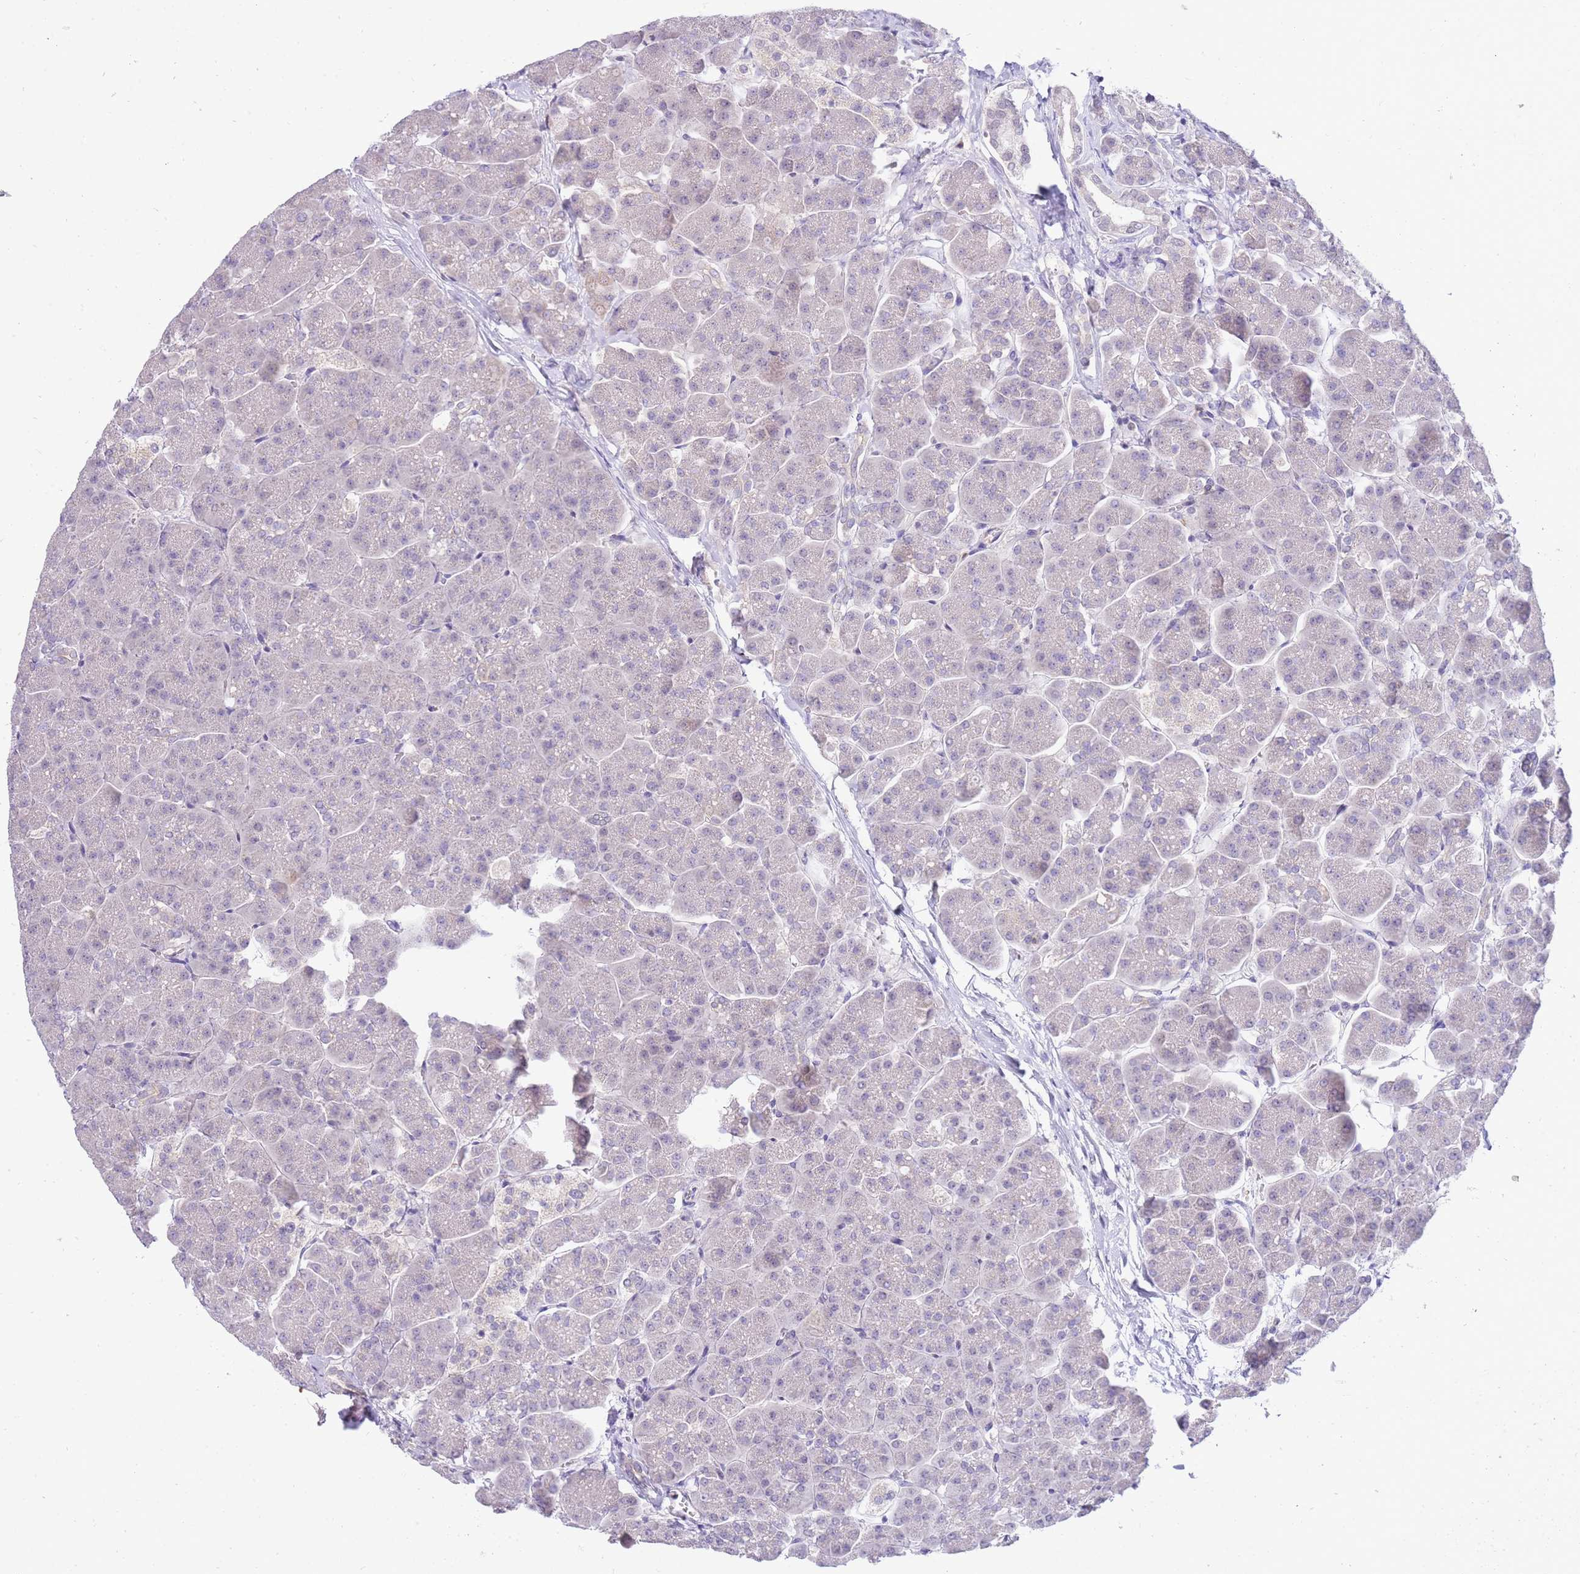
{"staining": {"intensity": "negative", "quantity": "none", "location": "none"}, "tissue": "pancreas", "cell_type": "Exocrine glandular cells", "image_type": "normal", "snomed": [{"axis": "morphology", "description": "Normal tissue, NOS"}, {"axis": "topography", "description": "Pancreas"}, {"axis": "topography", "description": "Peripheral nerve tissue"}], "caption": "The IHC histopathology image has no significant expression in exocrine glandular cells of pancreas. The staining is performed using DAB (3,3'-diaminobenzidine) brown chromogen with nuclei counter-stained in using hematoxylin.", "gene": "STK25", "patient": {"sex": "male", "age": 54}}